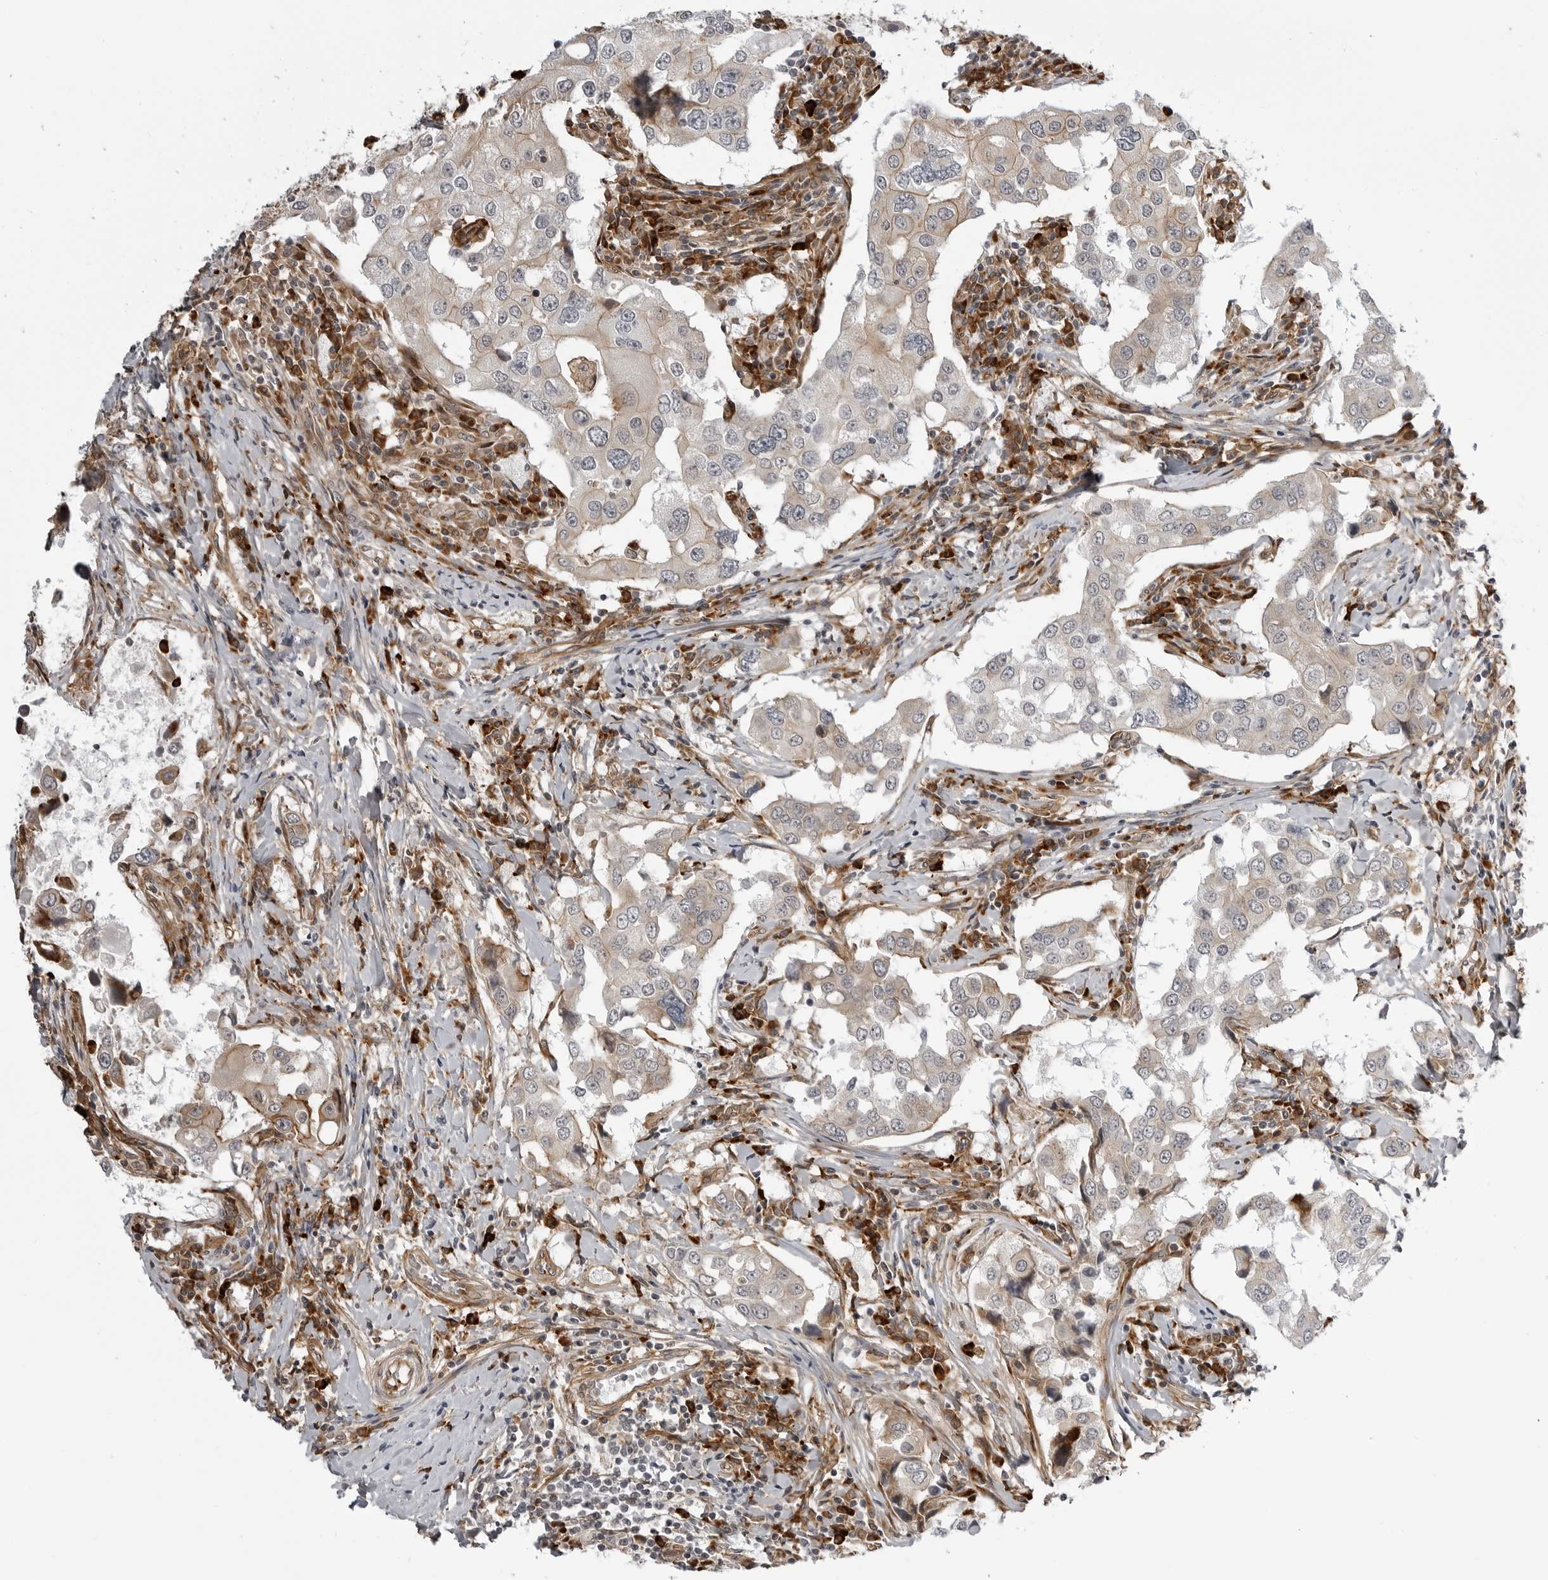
{"staining": {"intensity": "weak", "quantity": "25%-75%", "location": "cytoplasmic/membranous"}, "tissue": "breast cancer", "cell_type": "Tumor cells", "image_type": "cancer", "snomed": [{"axis": "morphology", "description": "Duct carcinoma"}, {"axis": "topography", "description": "Breast"}], "caption": "Immunohistochemical staining of breast invasive ductal carcinoma demonstrates low levels of weak cytoplasmic/membranous protein staining in about 25%-75% of tumor cells.", "gene": "ARL5A", "patient": {"sex": "female", "age": 27}}